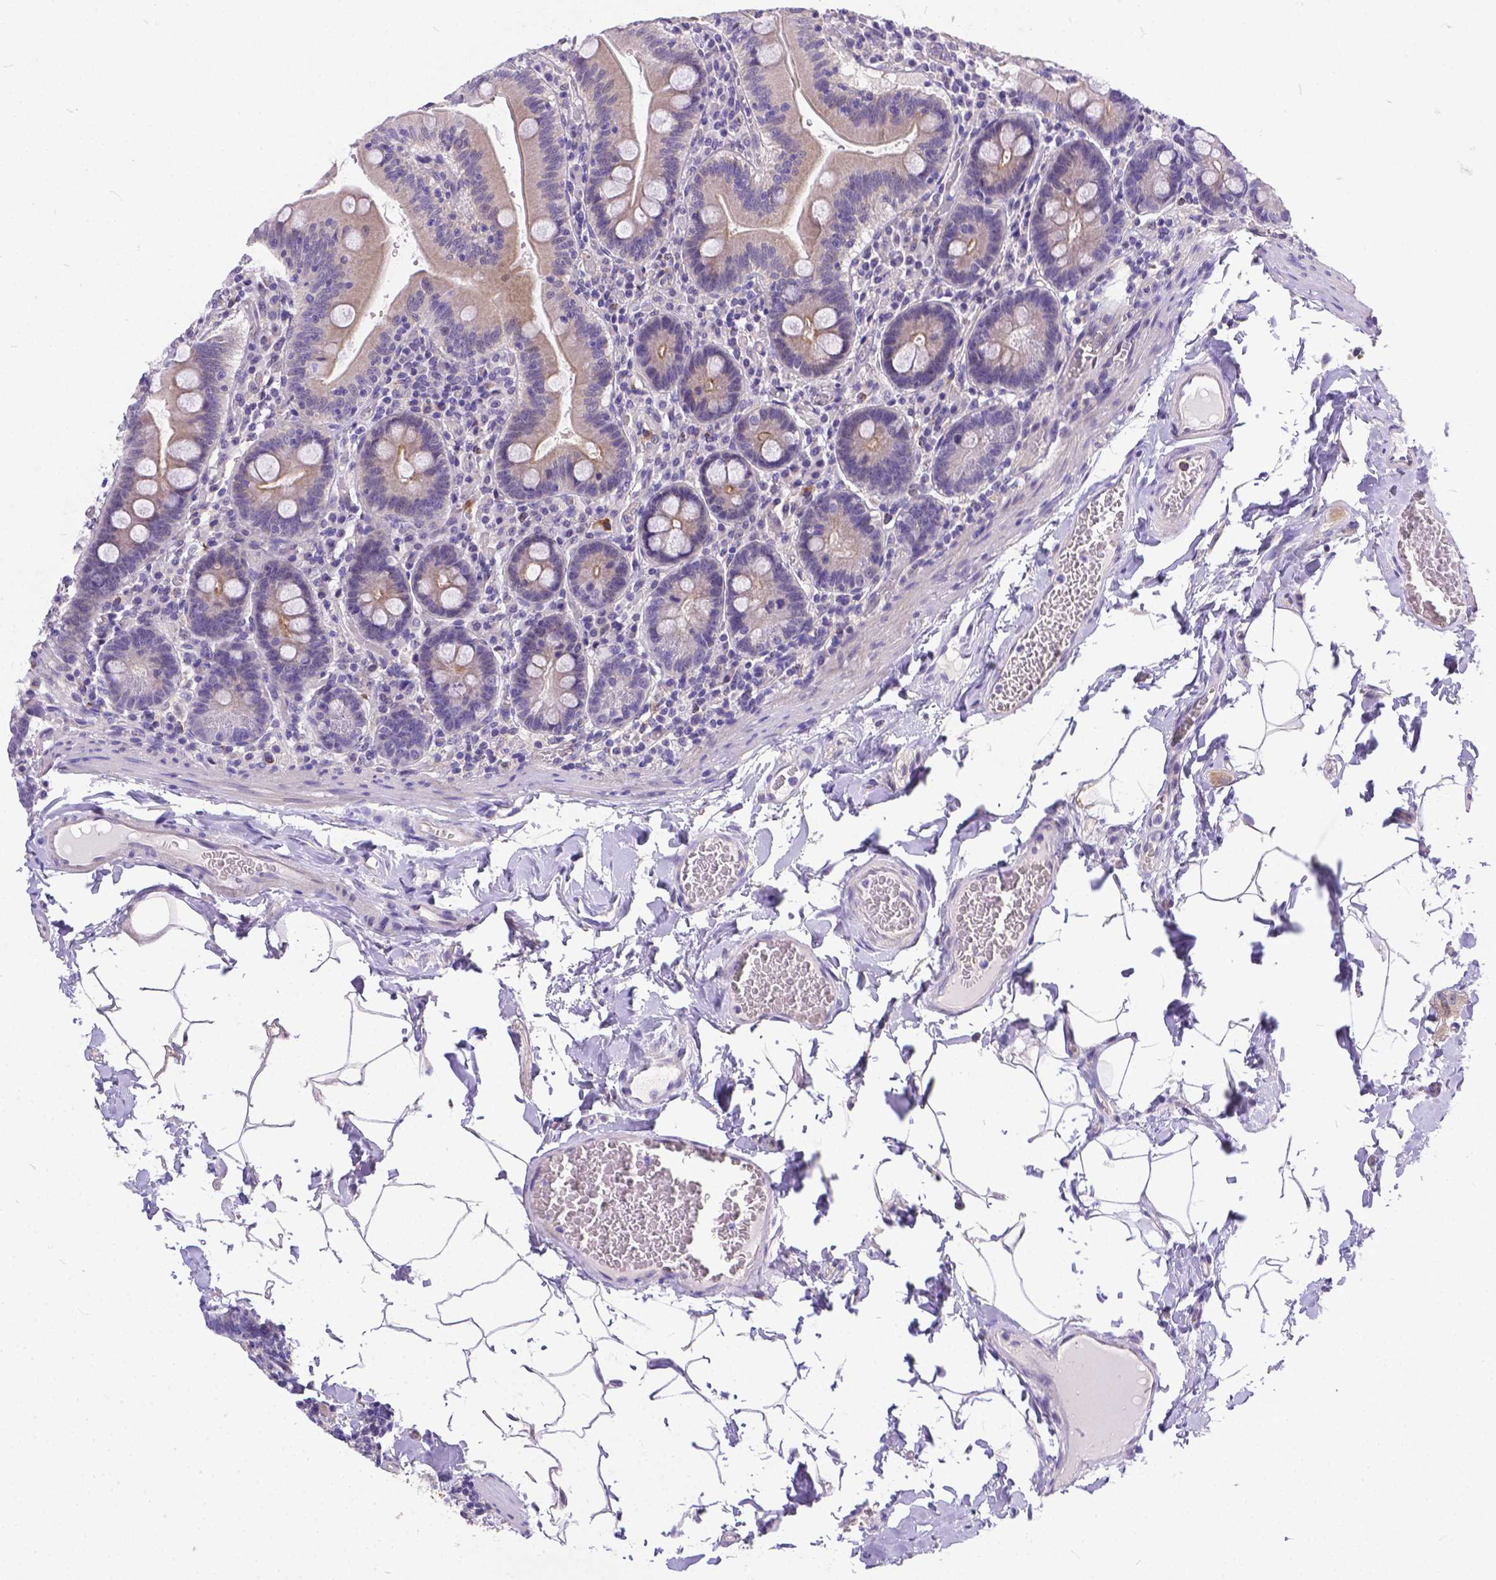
{"staining": {"intensity": "negative", "quantity": "none", "location": "none"}, "tissue": "small intestine", "cell_type": "Glandular cells", "image_type": "normal", "snomed": [{"axis": "morphology", "description": "Normal tissue, NOS"}, {"axis": "topography", "description": "Small intestine"}], "caption": "Immunohistochemistry (IHC) of benign small intestine displays no staining in glandular cells. (Stains: DAB immunohistochemistry (IHC) with hematoxylin counter stain, Microscopy: brightfield microscopy at high magnification).", "gene": "DLEC1", "patient": {"sex": "male", "age": 37}}